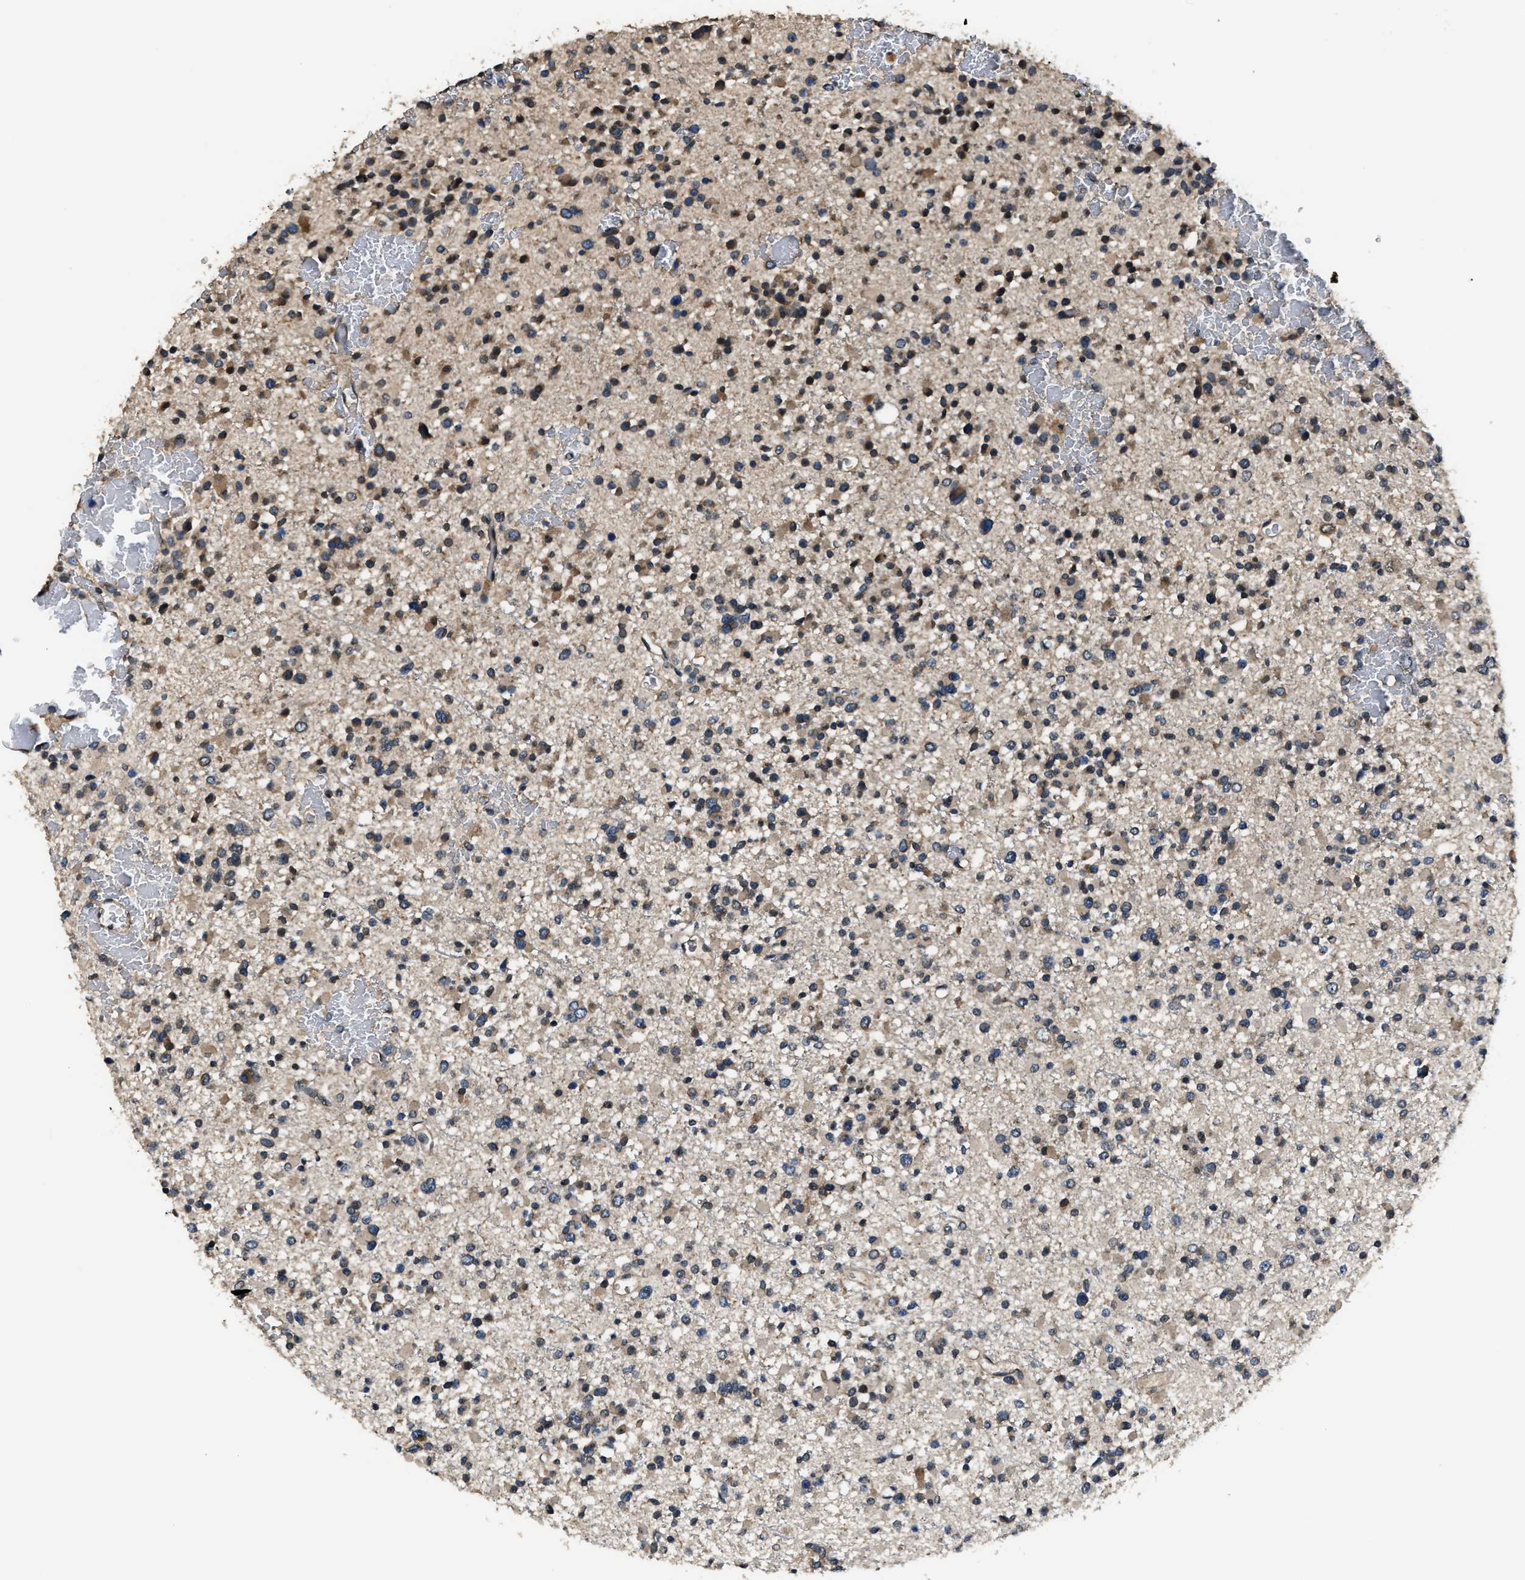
{"staining": {"intensity": "weak", "quantity": "25%-75%", "location": "cytoplasmic/membranous"}, "tissue": "glioma", "cell_type": "Tumor cells", "image_type": "cancer", "snomed": [{"axis": "morphology", "description": "Glioma, malignant, Low grade"}, {"axis": "topography", "description": "Brain"}], "caption": "Immunohistochemistry (IHC) of human low-grade glioma (malignant) displays low levels of weak cytoplasmic/membranous staining in about 25%-75% of tumor cells.", "gene": "TNRC18", "patient": {"sex": "female", "age": 22}}